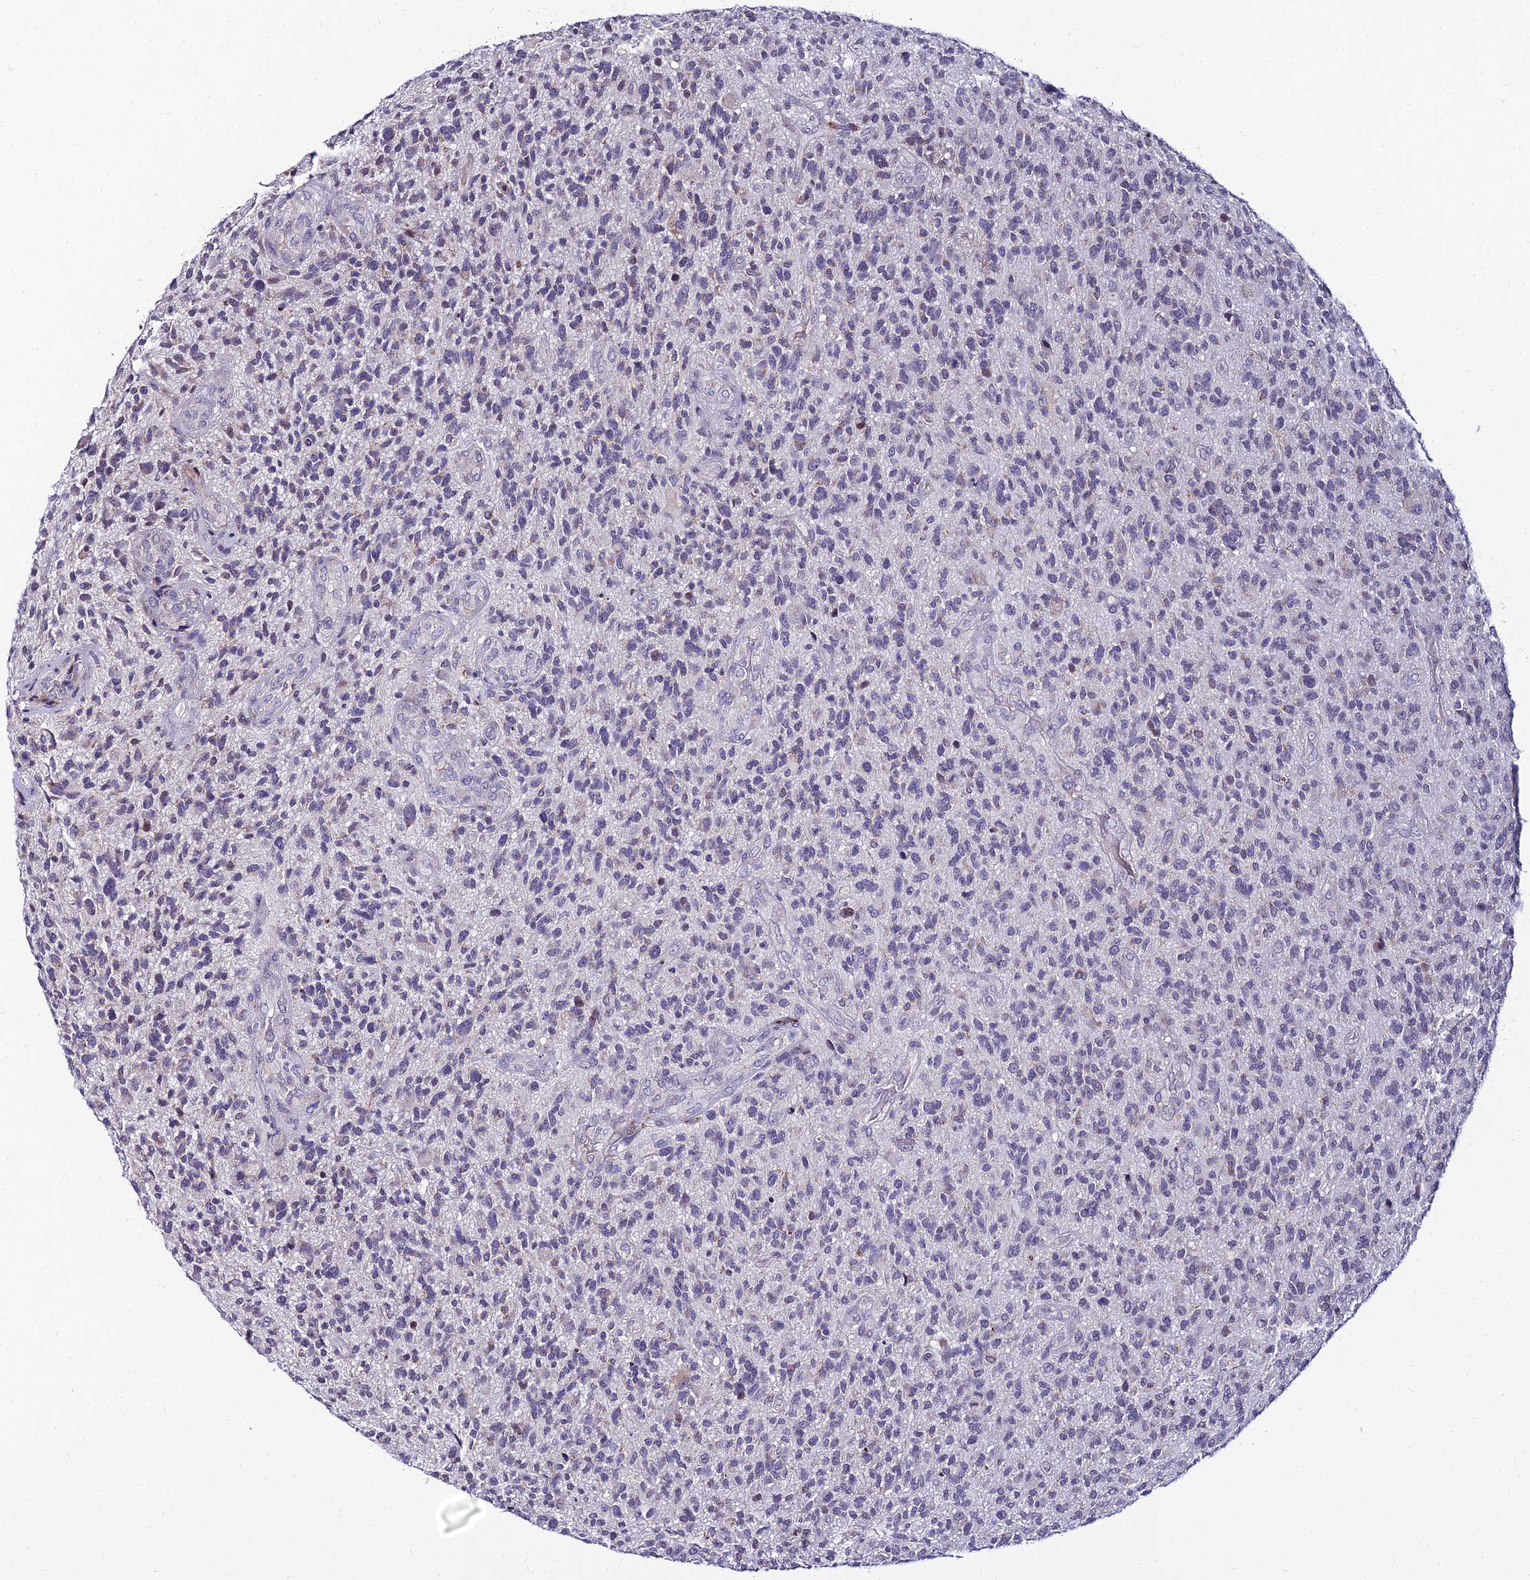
{"staining": {"intensity": "negative", "quantity": "none", "location": "none"}, "tissue": "glioma", "cell_type": "Tumor cells", "image_type": "cancer", "snomed": [{"axis": "morphology", "description": "Glioma, malignant, High grade"}, {"axis": "topography", "description": "Brain"}], "caption": "A histopathology image of glioma stained for a protein exhibits no brown staining in tumor cells.", "gene": "CDNF", "patient": {"sex": "male", "age": 47}}